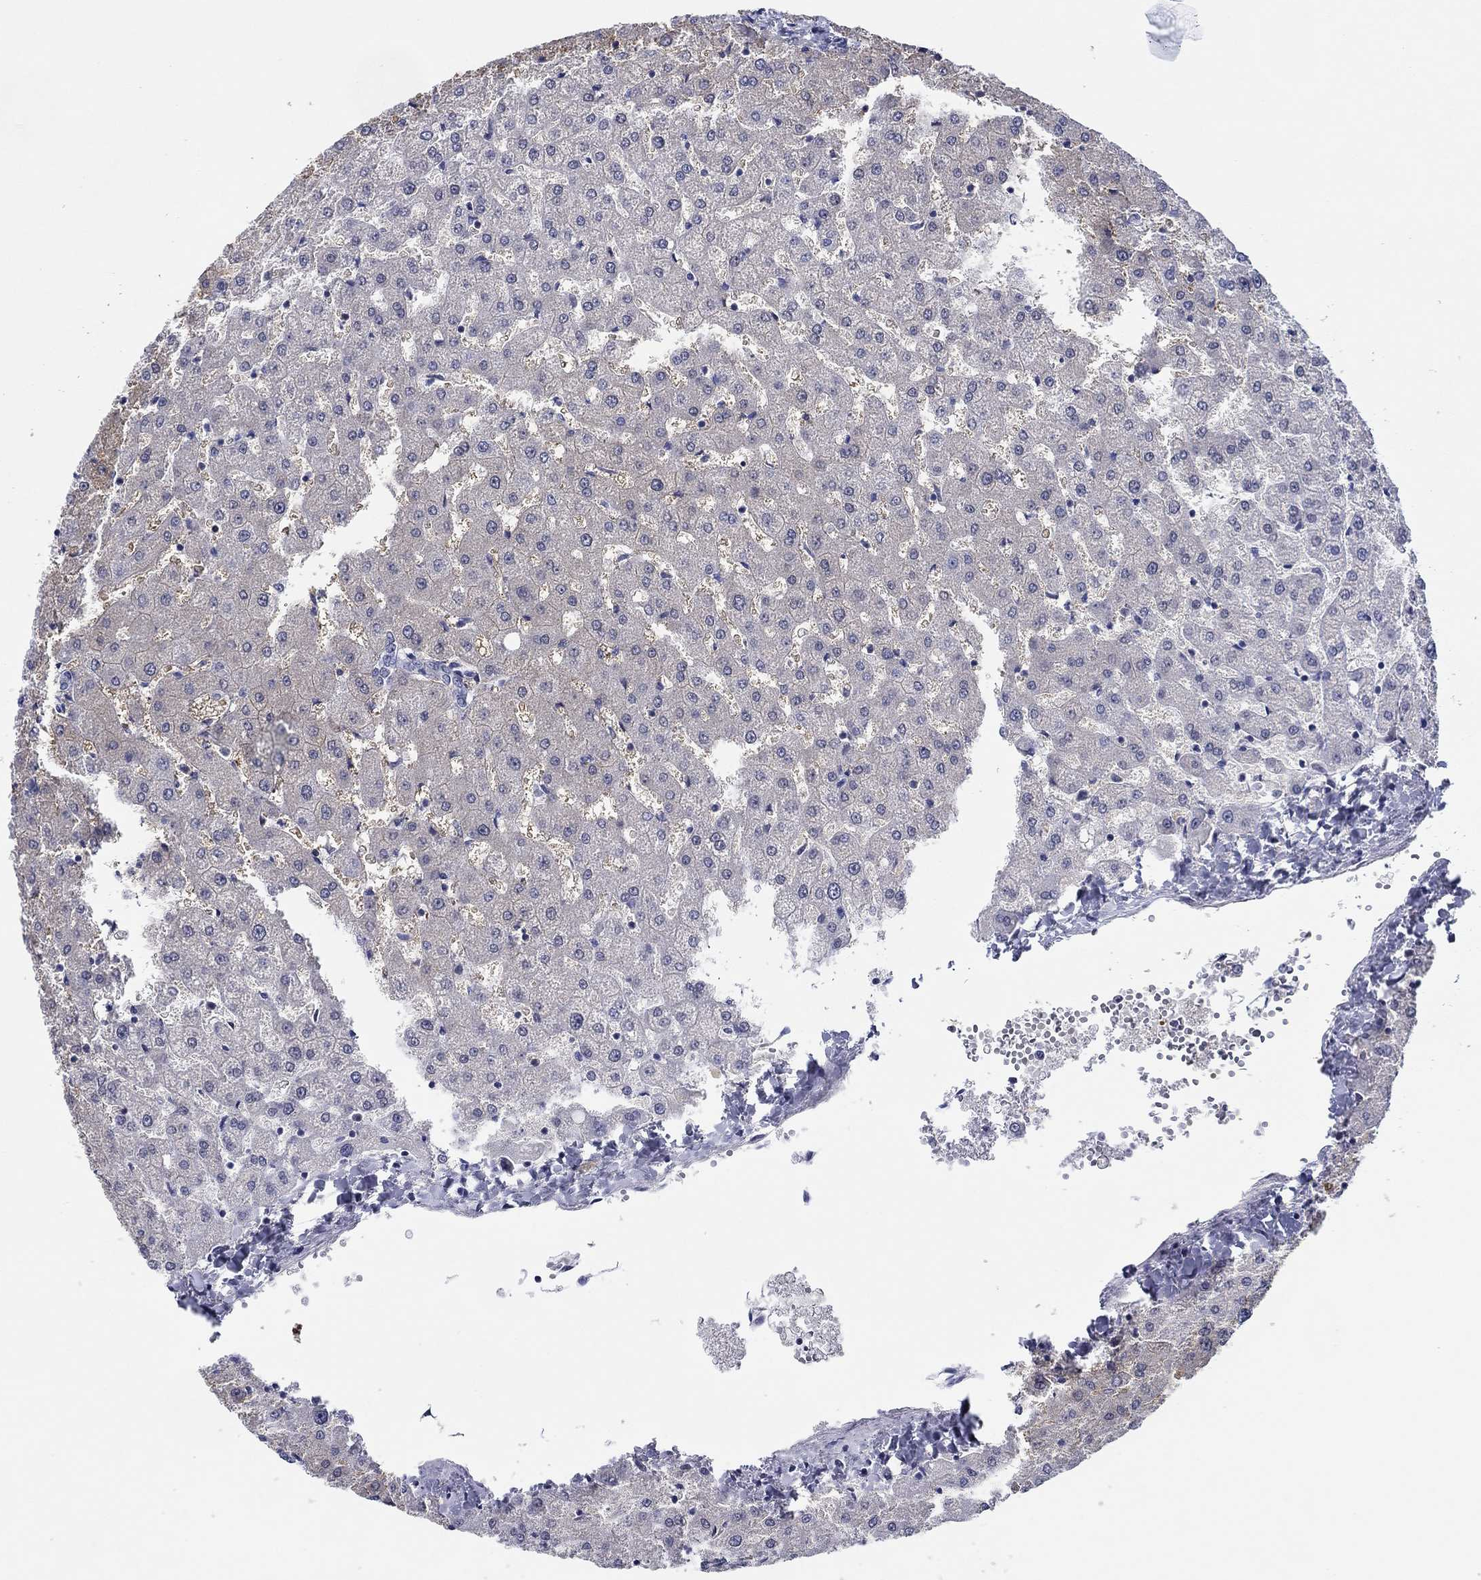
{"staining": {"intensity": "negative", "quantity": "none", "location": "none"}, "tissue": "liver", "cell_type": "Cholangiocytes", "image_type": "normal", "snomed": [{"axis": "morphology", "description": "Normal tissue, NOS"}, {"axis": "topography", "description": "Liver"}], "caption": "Immunohistochemistry histopathology image of unremarkable liver stained for a protein (brown), which shows no staining in cholangiocytes.", "gene": "SLC34A1", "patient": {"sex": "female", "age": 50}}